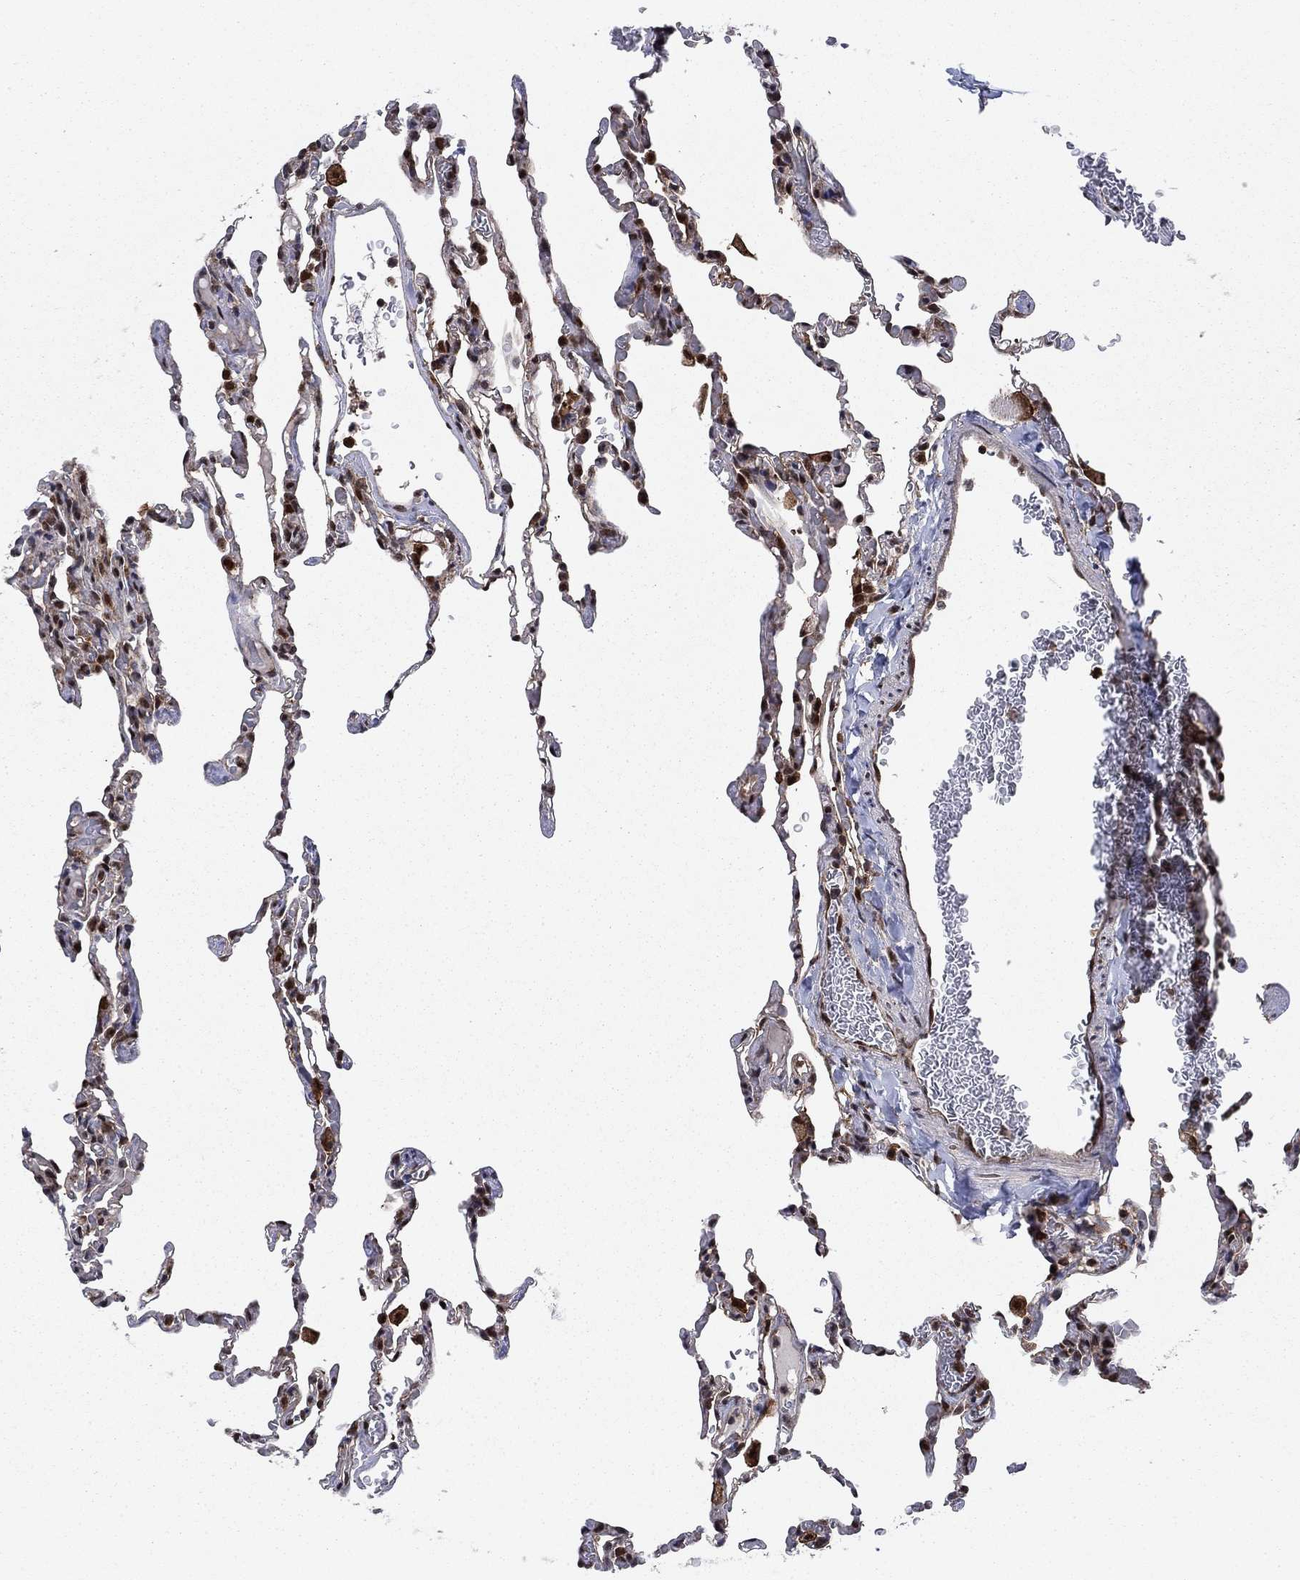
{"staining": {"intensity": "strong", "quantity": "25%-75%", "location": "nuclear"}, "tissue": "lung", "cell_type": "Alveolar cells", "image_type": "normal", "snomed": [{"axis": "morphology", "description": "Normal tissue, NOS"}, {"axis": "topography", "description": "Lung"}], "caption": "A histopathology image of lung stained for a protein reveals strong nuclear brown staining in alveolar cells.", "gene": "DNAJA1", "patient": {"sex": "female", "age": 43}}